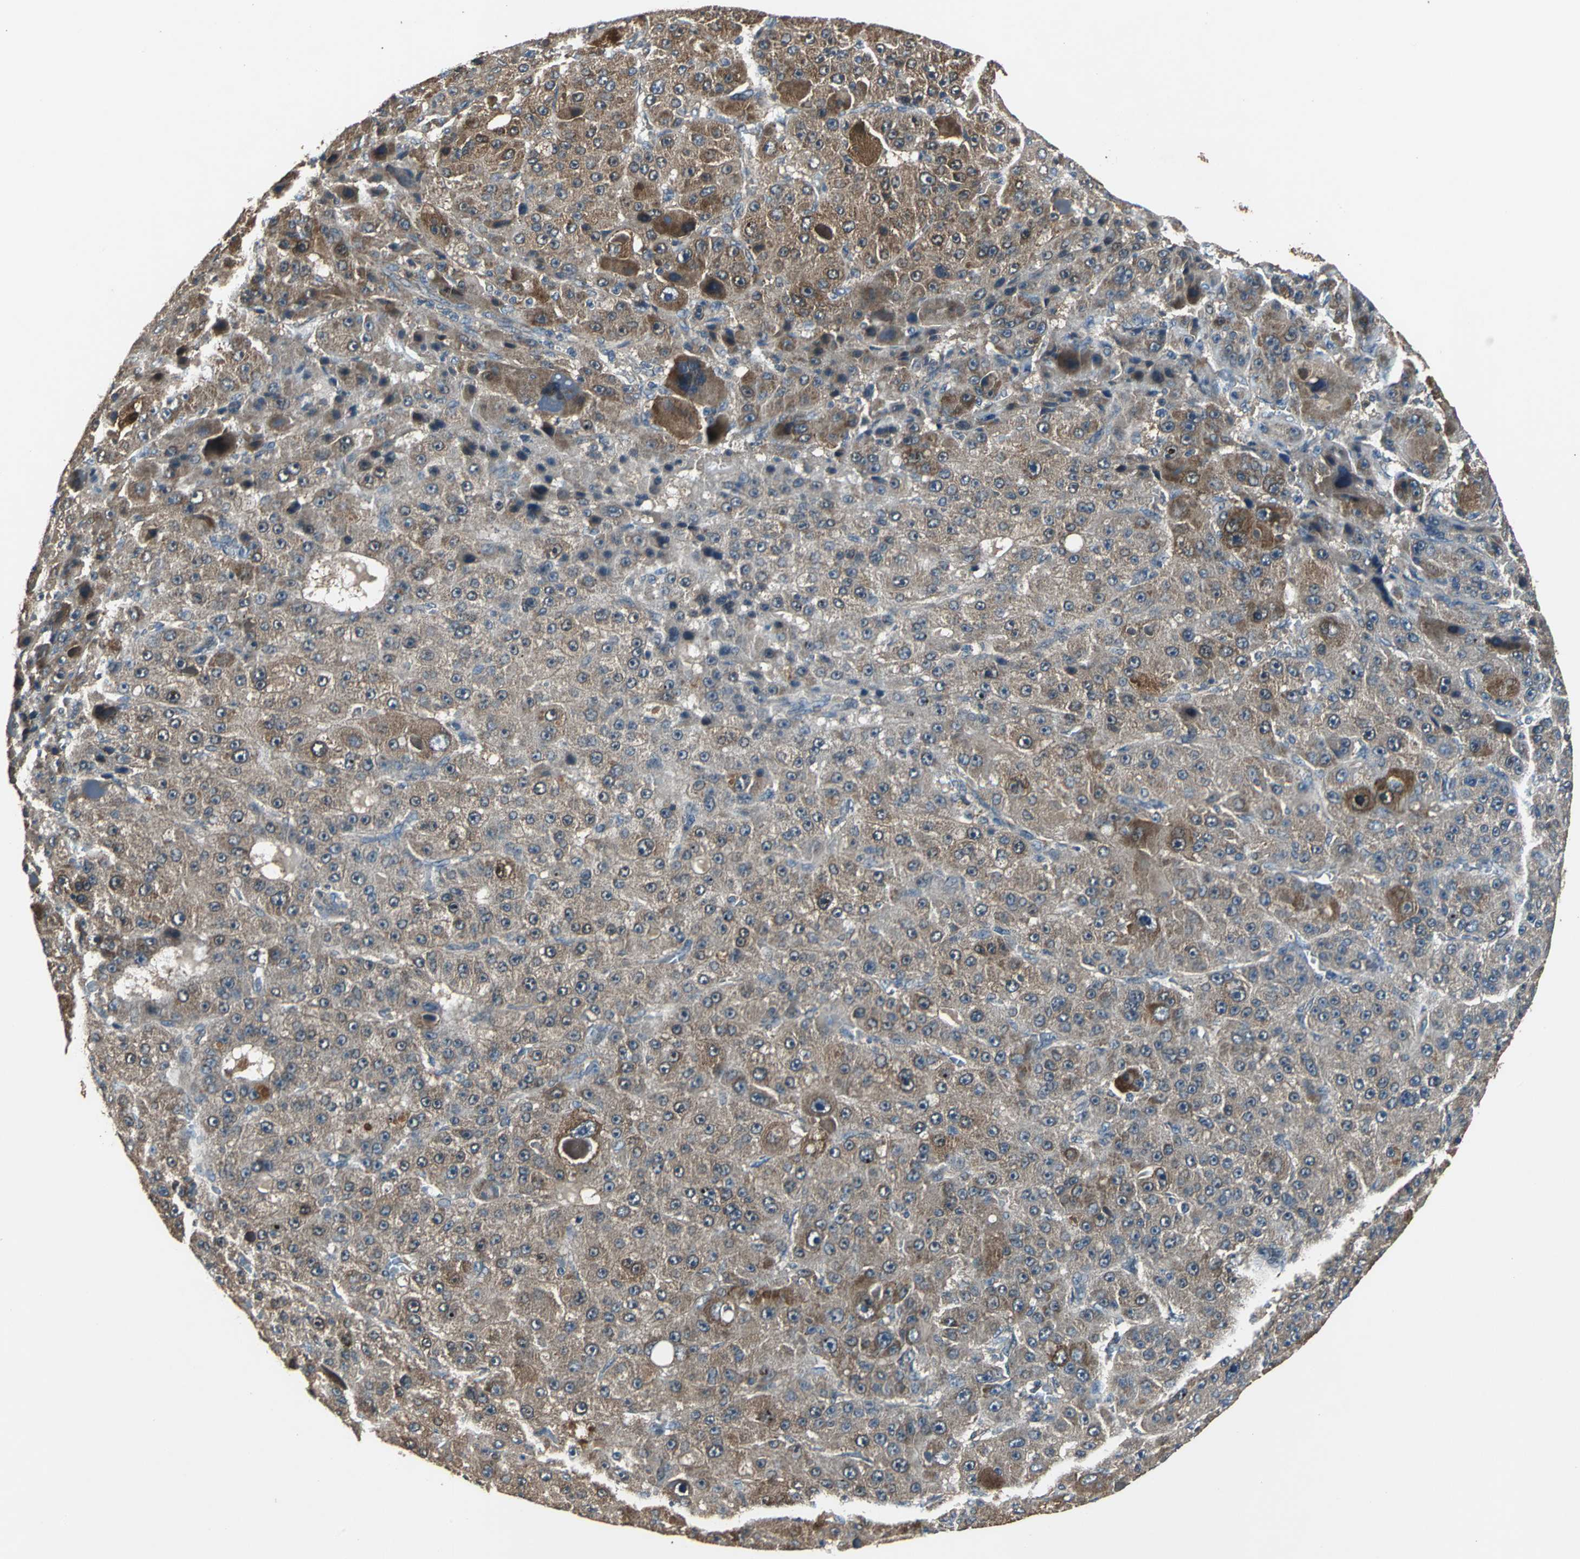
{"staining": {"intensity": "strong", "quantity": ">75%", "location": "cytoplasmic/membranous"}, "tissue": "liver cancer", "cell_type": "Tumor cells", "image_type": "cancer", "snomed": [{"axis": "morphology", "description": "Carcinoma, Hepatocellular, NOS"}, {"axis": "topography", "description": "Liver"}], "caption": "The photomicrograph displays a brown stain indicating the presence of a protein in the cytoplasmic/membranous of tumor cells in hepatocellular carcinoma (liver). Using DAB (3,3'-diaminobenzidine) (brown) and hematoxylin (blue) stains, captured at high magnification using brightfield microscopy.", "gene": "ZNF608", "patient": {"sex": "male", "age": 76}}